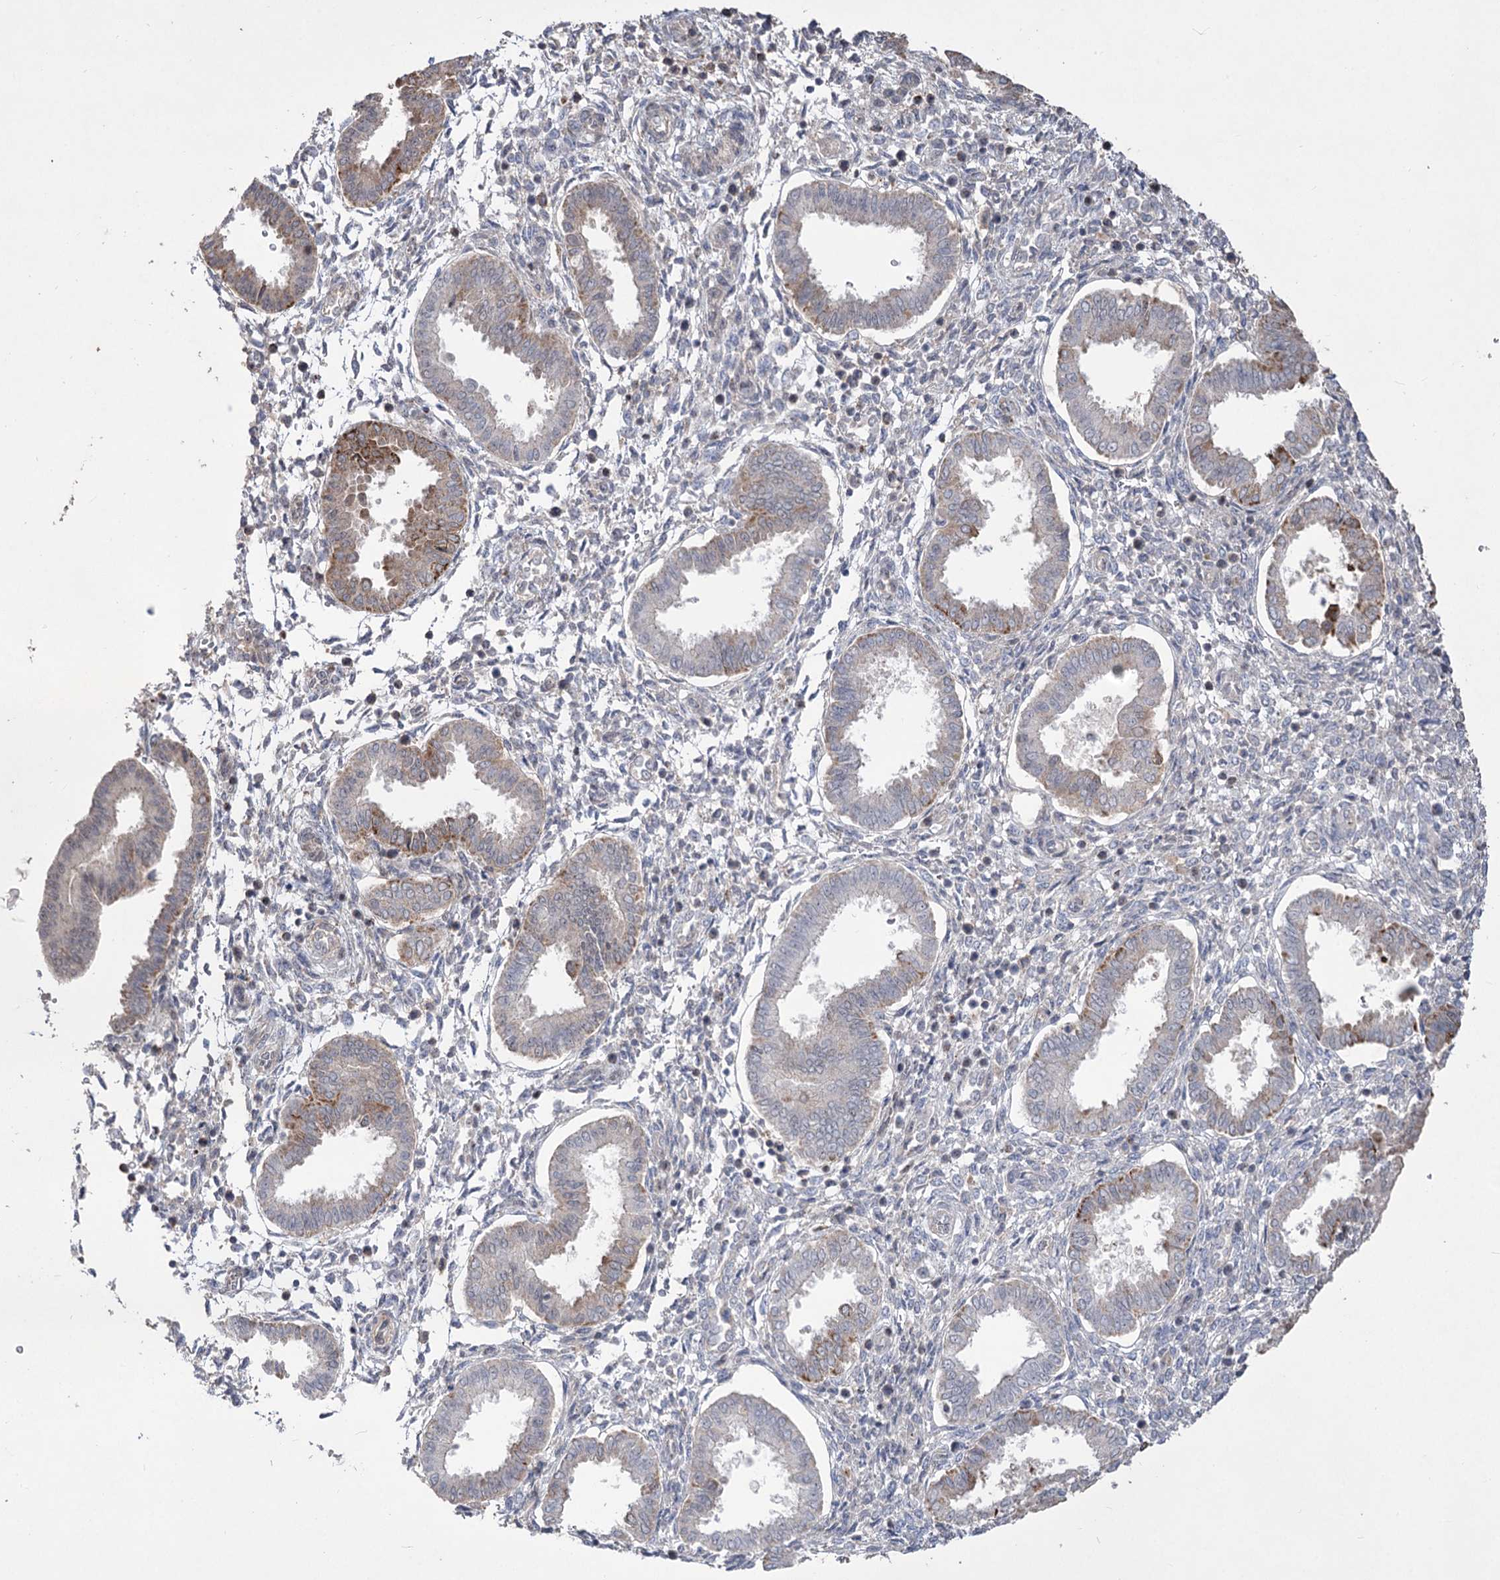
{"staining": {"intensity": "negative", "quantity": "none", "location": "none"}, "tissue": "endometrium", "cell_type": "Cells in endometrial stroma", "image_type": "normal", "snomed": [{"axis": "morphology", "description": "Normal tissue, NOS"}, {"axis": "topography", "description": "Endometrium"}], "caption": "Immunohistochemistry (IHC) image of normal human endometrium stained for a protein (brown), which exhibits no expression in cells in endometrial stroma.", "gene": "ZSCAN23", "patient": {"sex": "female", "age": 24}}